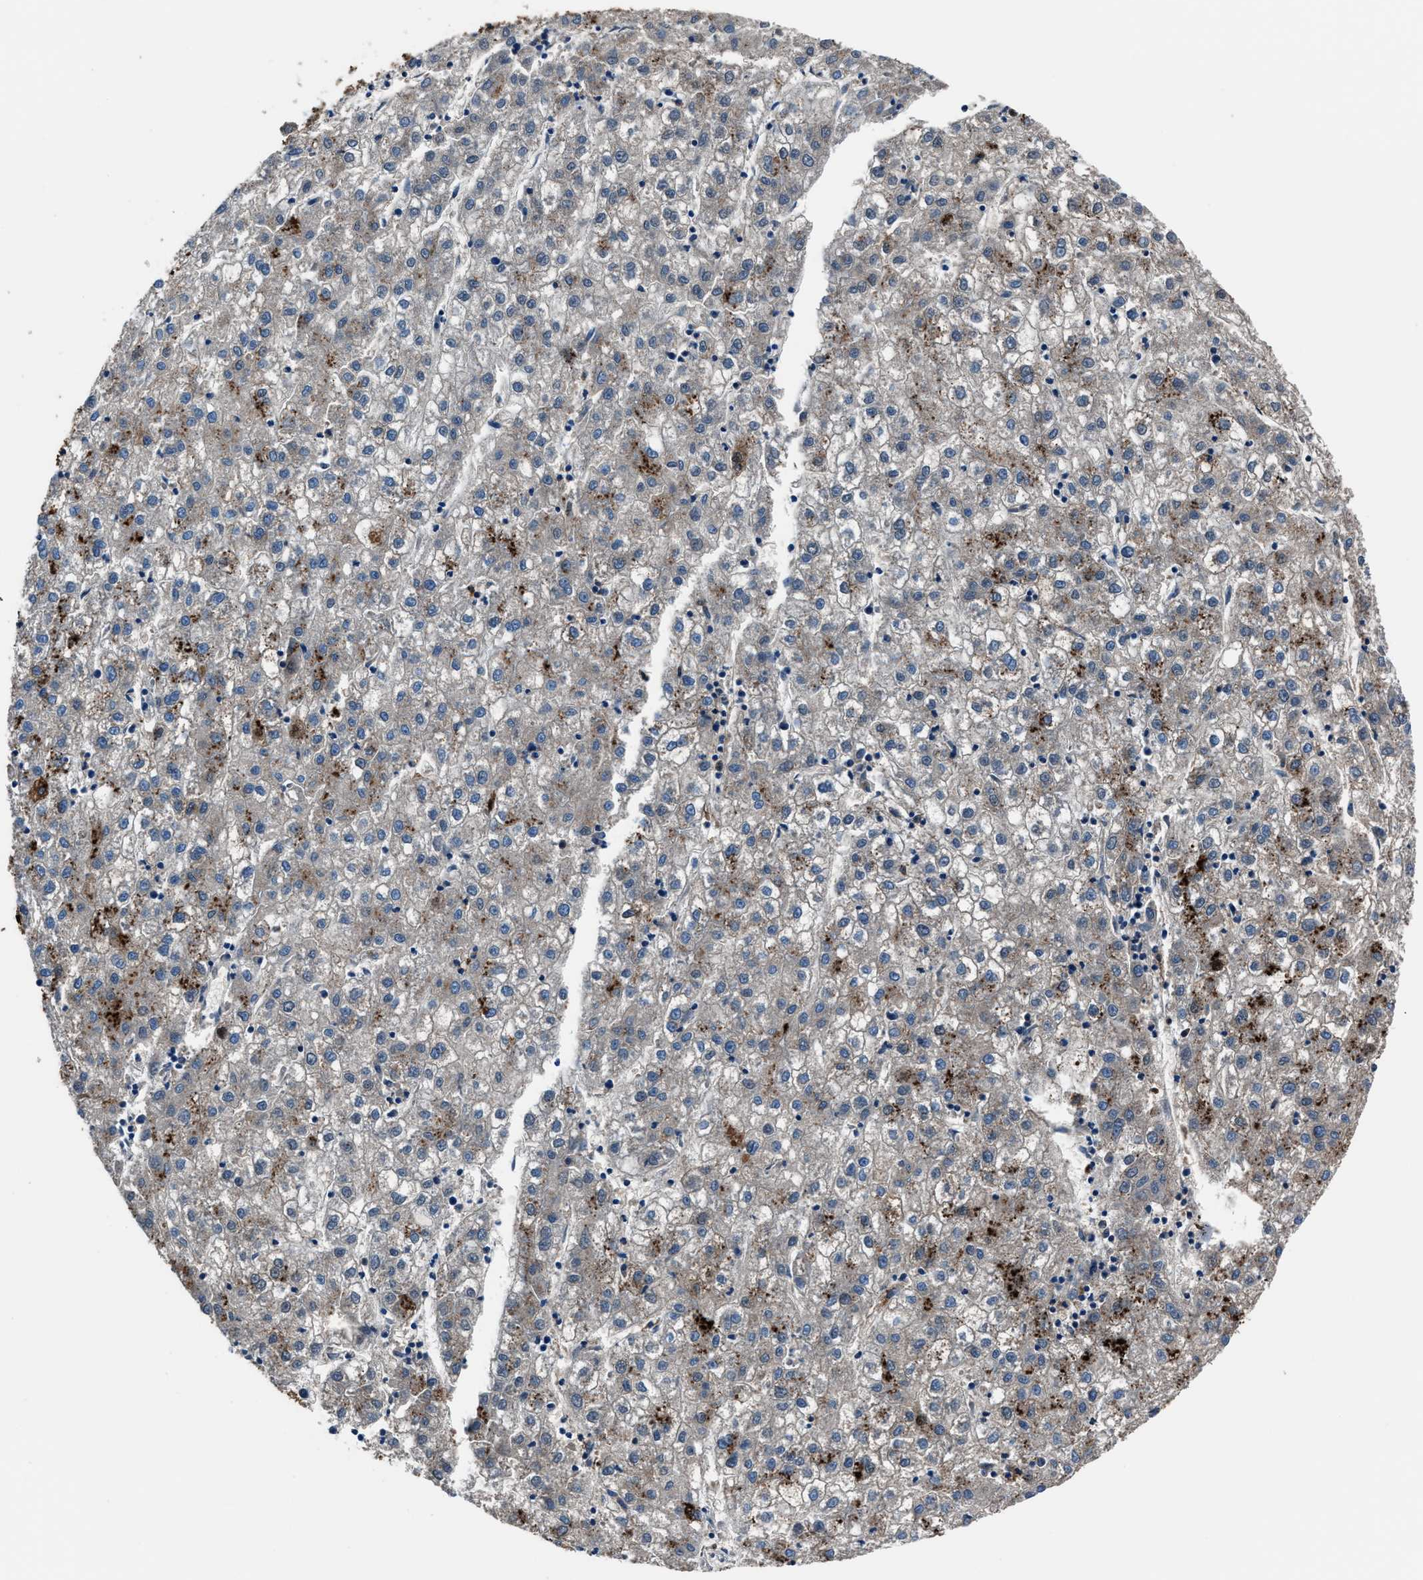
{"staining": {"intensity": "moderate", "quantity": "<25%", "location": "cytoplasmic/membranous"}, "tissue": "liver cancer", "cell_type": "Tumor cells", "image_type": "cancer", "snomed": [{"axis": "morphology", "description": "Carcinoma, Hepatocellular, NOS"}, {"axis": "topography", "description": "Liver"}], "caption": "The photomicrograph reveals staining of liver cancer, revealing moderate cytoplasmic/membranous protein expression (brown color) within tumor cells.", "gene": "FTL", "patient": {"sex": "male", "age": 72}}